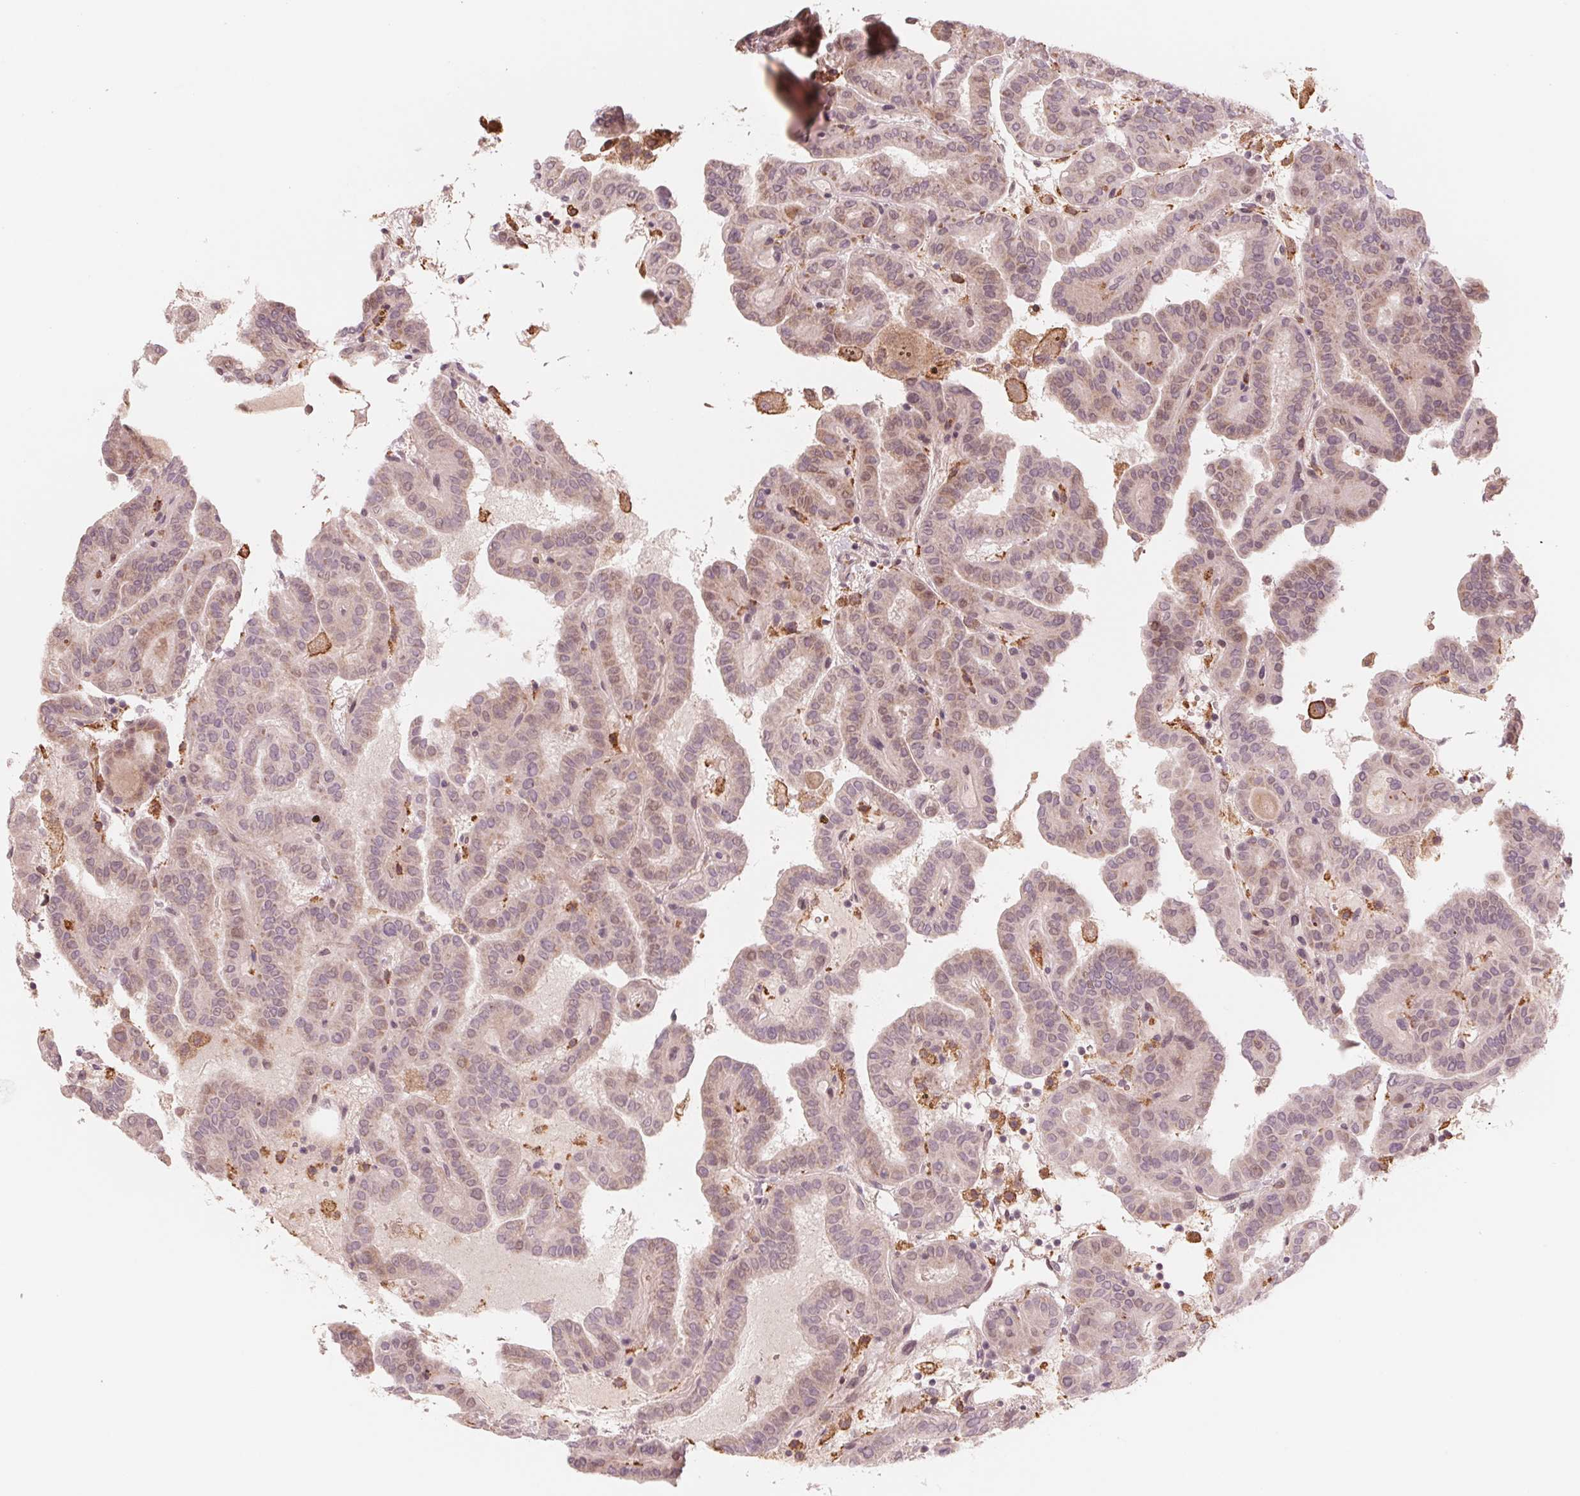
{"staining": {"intensity": "weak", "quantity": "<25%", "location": "cytoplasmic/membranous,nuclear"}, "tissue": "thyroid cancer", "cell_type": "Tumor cells", "image_type": "cancer", "snomed": [{"axis": "morphology", "description": "Papillary adenocarcinoma, NOS"}, {"axis": "topography", "description": "Thyroid gland"}], "caption": "An immunohistochemistry (IHC) micrograph of thyroid cancer (papillary adenocarcinoma) is shown. There is no staining in tumor cells of thyroid cancer (papillary adenocarcinoma). (DAB (3,3'-diaminobenzidine) immunohistochemistry with hematoxylin counter stain).", "gene": "IL9R", "patient": {"sex": "female", "age": 46}}